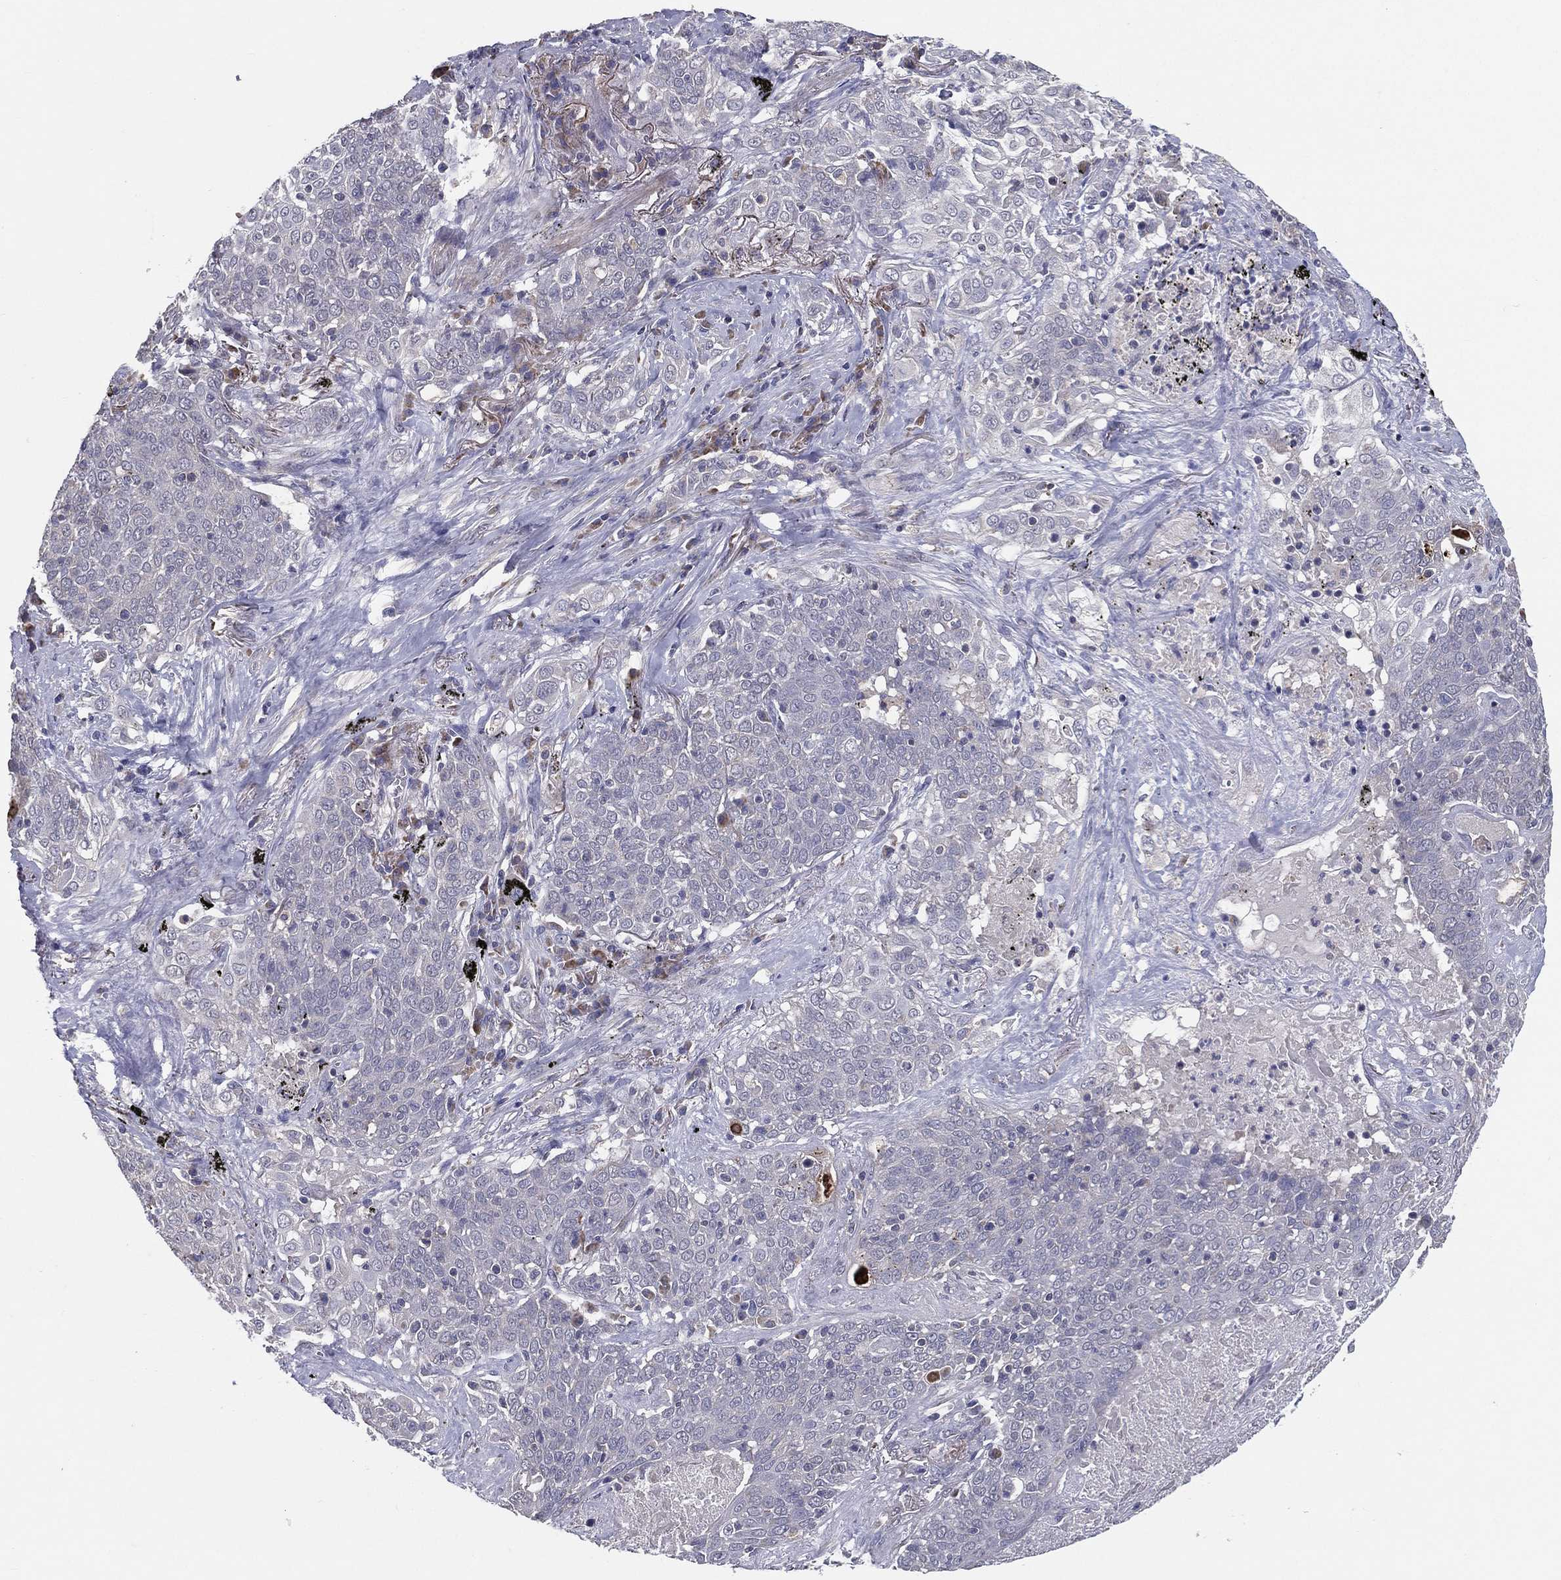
{"staining": {"intensity": "negative", "quantity": "none", "location": "none"}, "tissue": "lung cancer", "cell_type": "Tumor cells", "image_type": "cancer", "snomed": [{"axis": "morphology", "description": "Squamous cell carcinoma, NOS"}, {"axis": "topography", "description": "Lung"}], "caption": "Immunohistochemical staining of human lung cancer (squamous cell carcinoma) shows no significant positivity in tumor cells.", "gene": "PCSK1", "patient": {"sex": "male", "age": 82}}